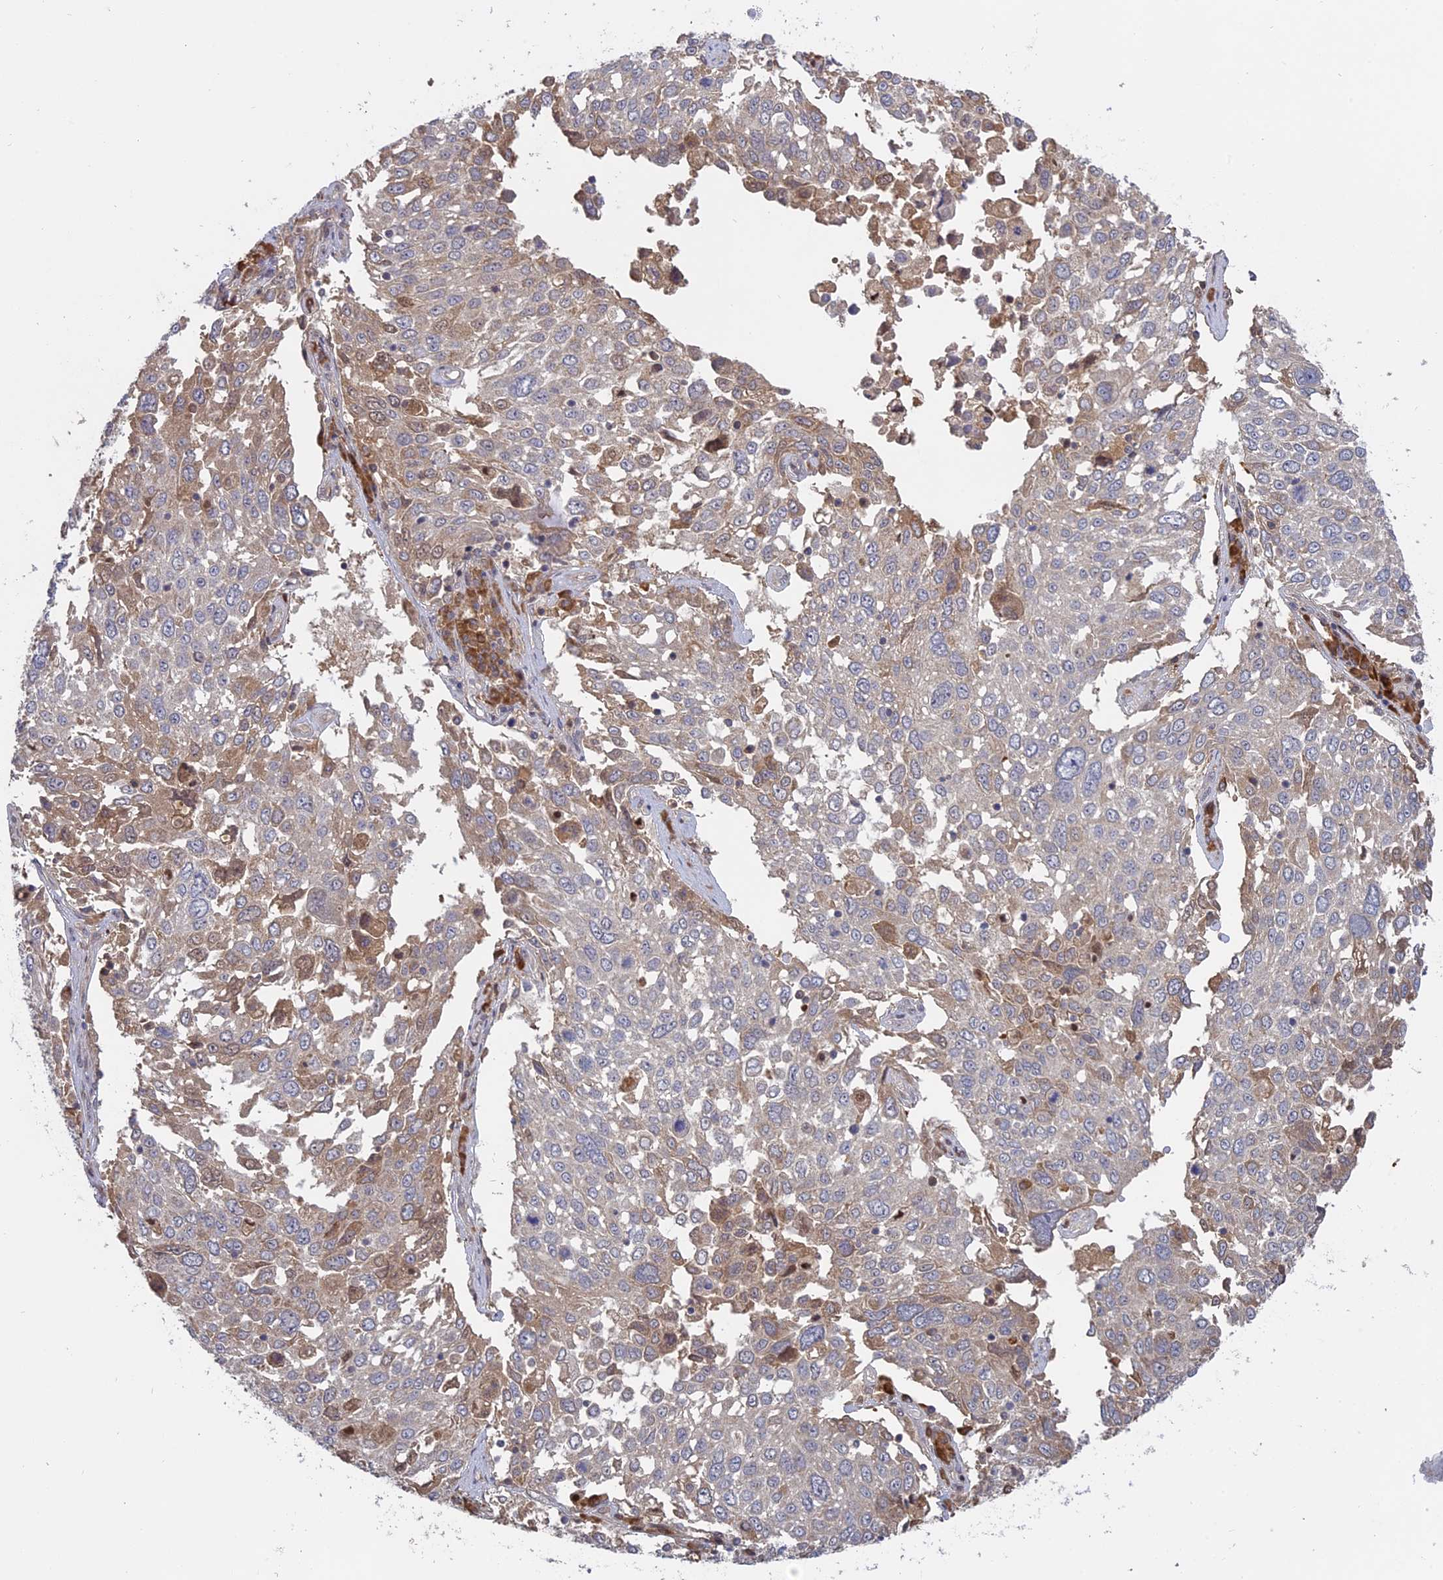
{"staining": {"intensity": "moderate", "quantity": "<25%", "location": "cytoplasmic/membranous"}, "tissue": "lung cancer", "cell_type": "Tumor cells", "image_type": "cancer", "snomed": [{"axis": "morphology", "description": "Squamous cell carcinoma, NOS"}, {"axis": "topography", "description": "Lung"}], "caption": "Protein expression analysis of human lung cancer (squamous cell carcinoma) reveals moderate cytoplasmic/membranous expression in approximately <25% of tumor cells.", "gene": "TMEM208", "patient": {"sex": "male", "age": 65}}